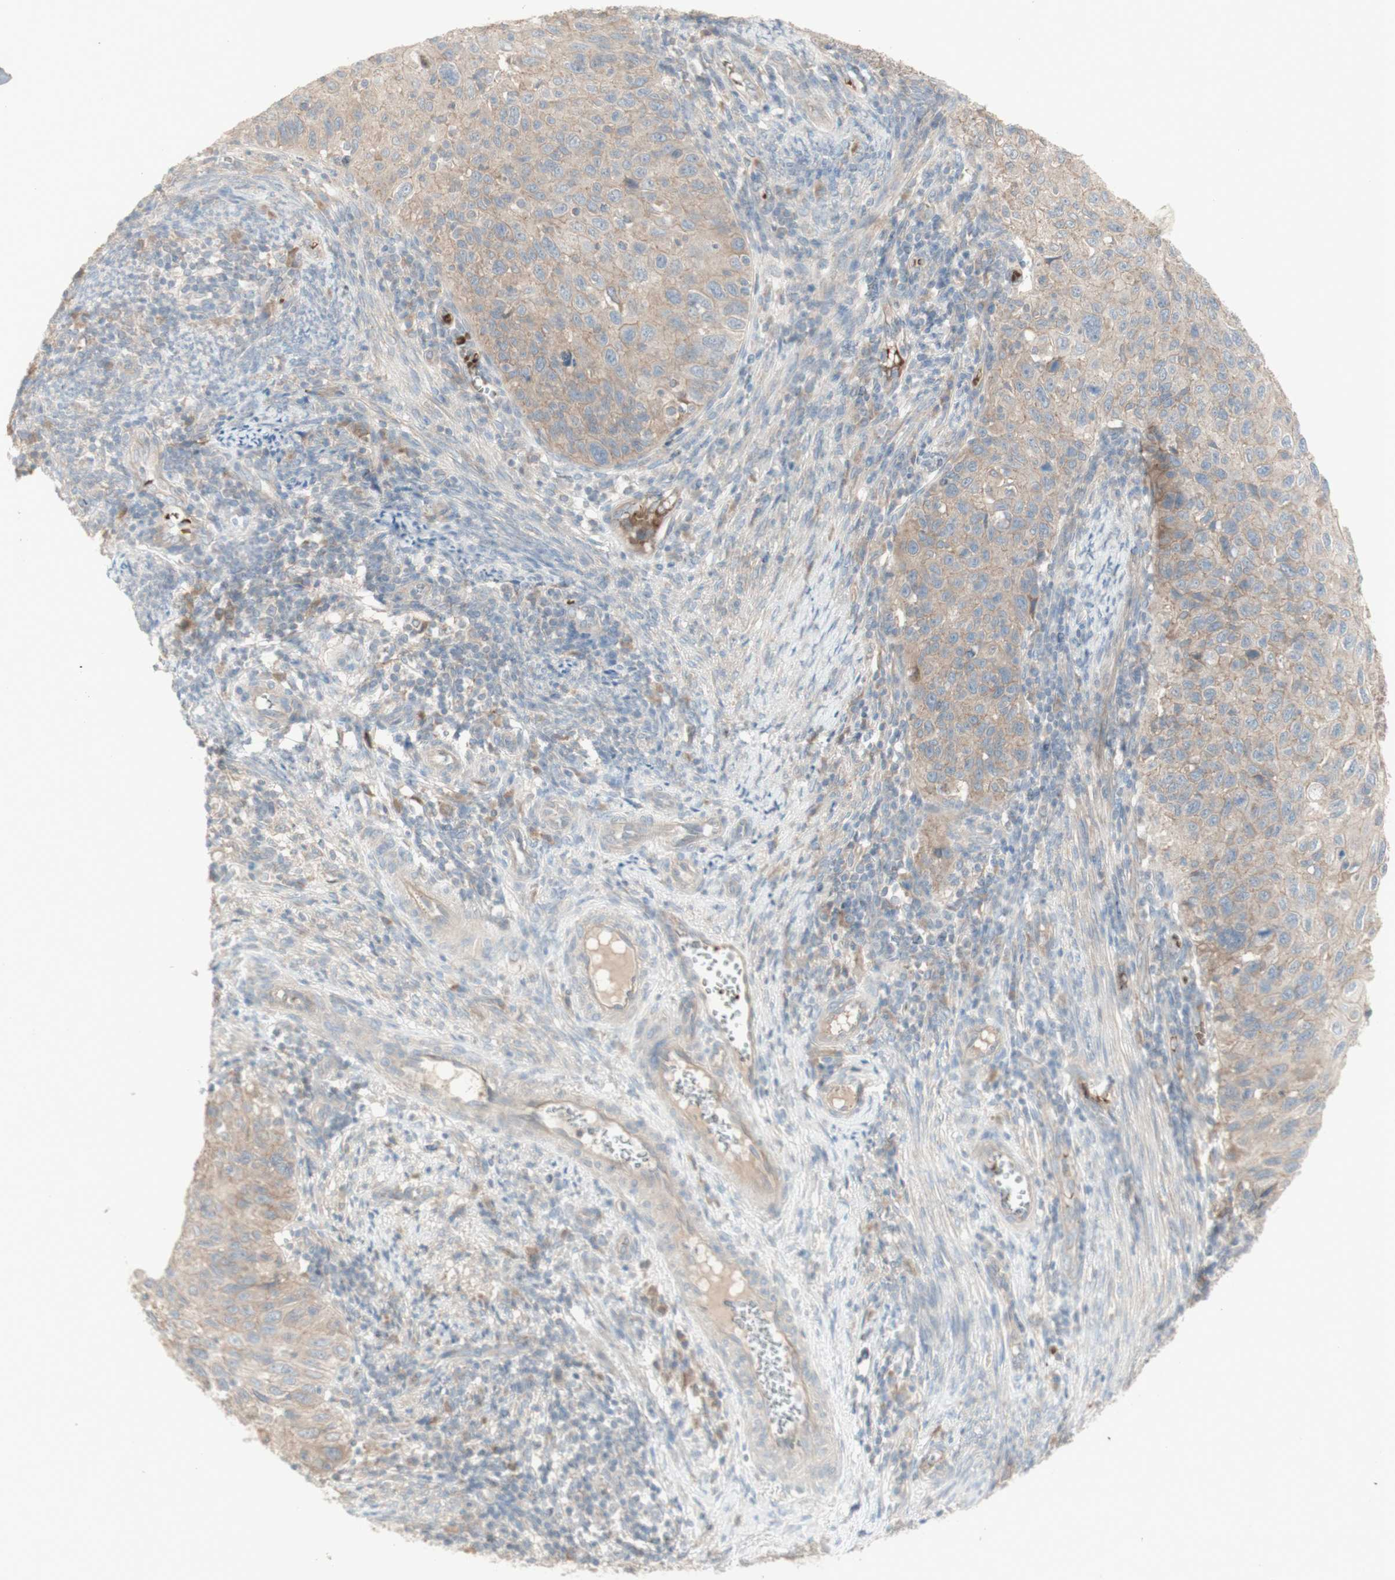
{"staining": {"intensity": "weak", "quantity": ">75%", "location": "cytoplasmic/membranous"}, "tissue": "cervical cancer", "cell_type": "Tumor cells", "image_type": "cancer", "snomed": [{"axis": "morphology", "description": "Squamous cell carcinoma, NOS"}, {"axis": "topography", "description": "Cervix"}], "caption": "A low amount of weak cytoplasmic/membranous positivity is seen in approximately >75% of tumor cells in squamous cell carcinoma (cervical) tissue. The staining was performed using DAB, with brown indicating positive protein expression. Nuclei are stained blue with hematoxylin.", "gene": "PTGER4", "patient": {"sex": "female", "age": 70}}